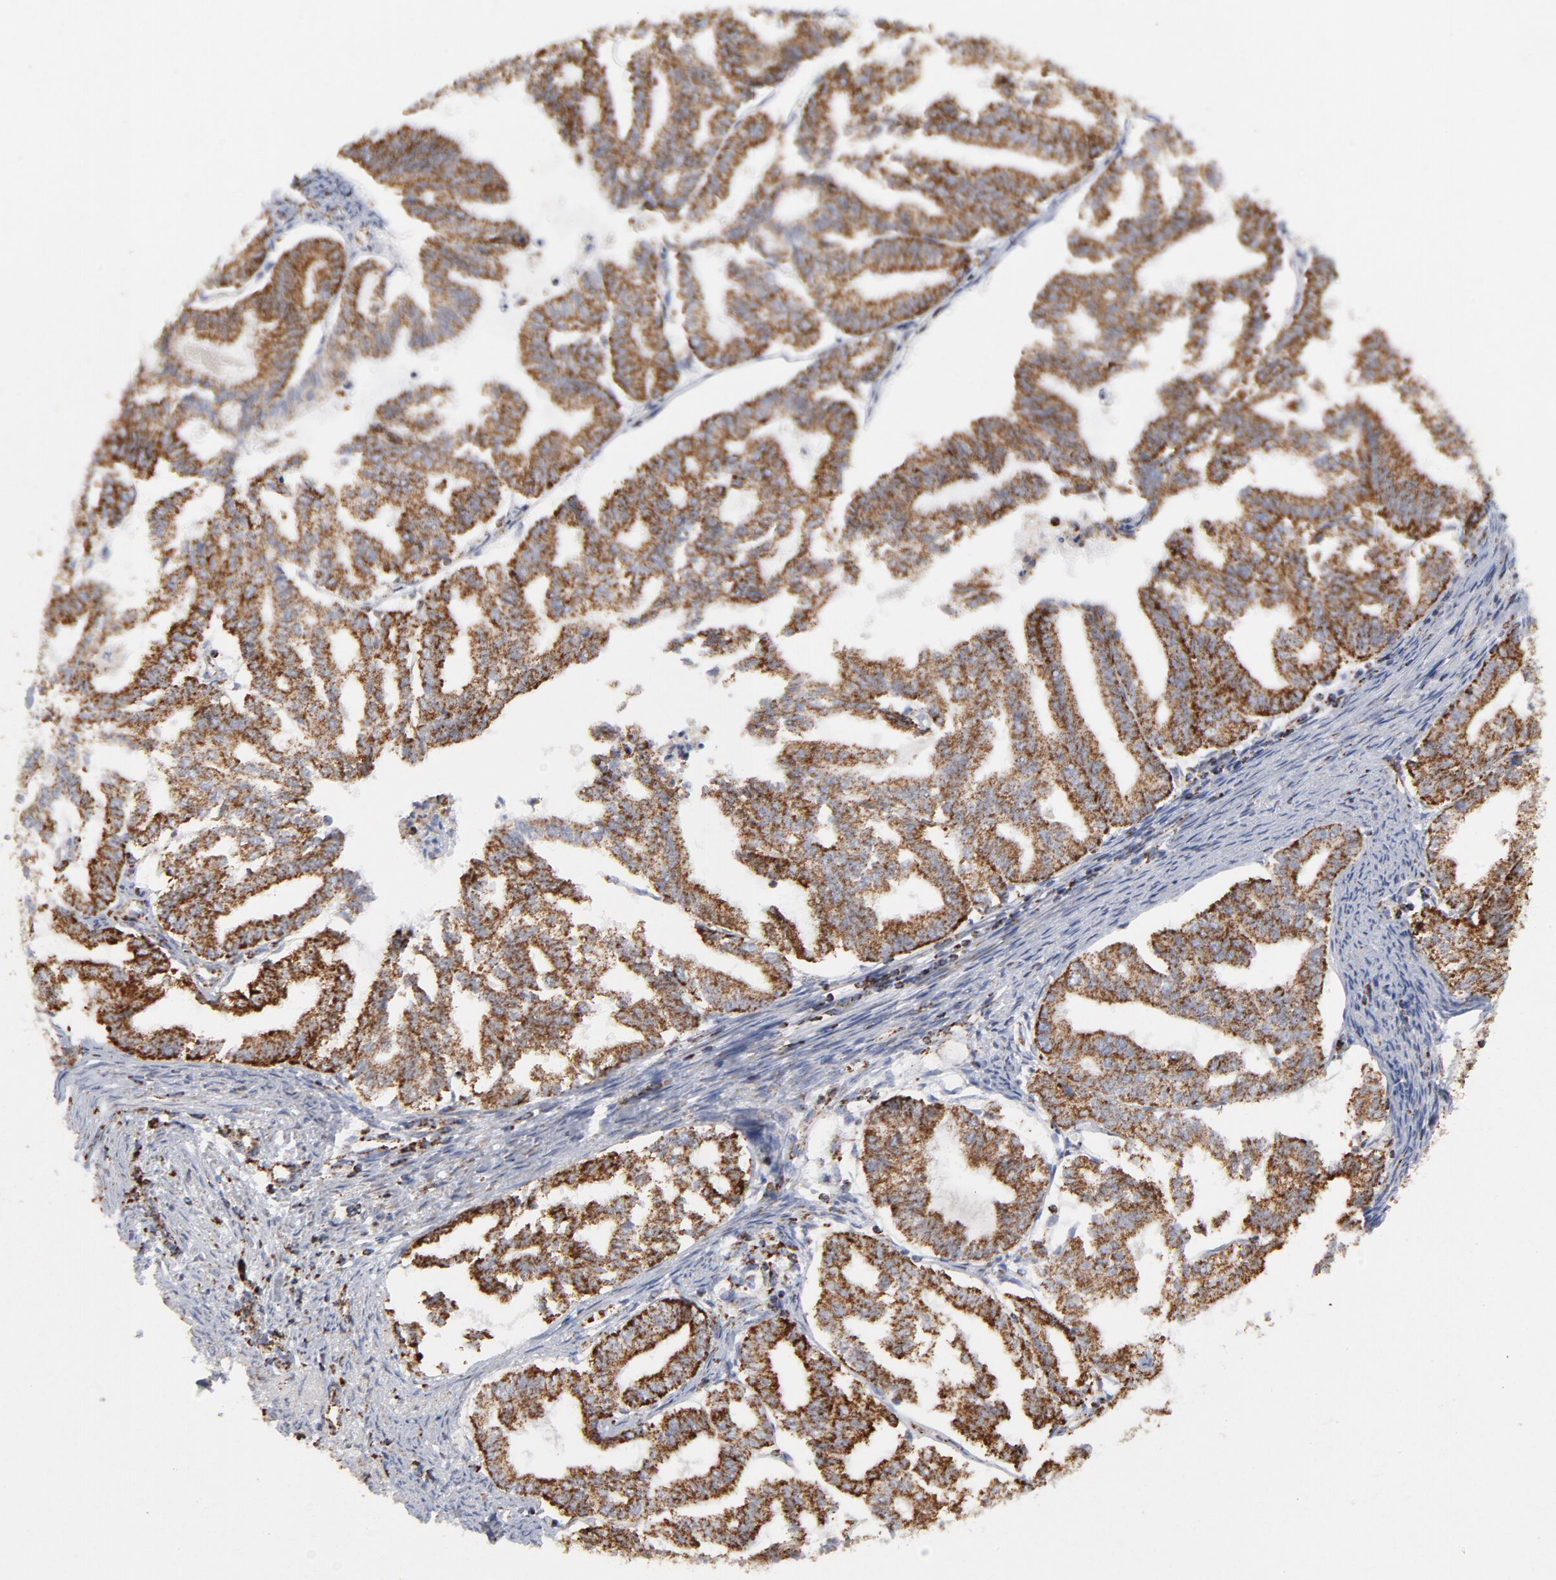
{"staining": {"intensity": "strong", "quantity": ">75%", "location": "cytoplasmic/membranous"}, "tissue": "endometrial cancer", "cell_type": "Tumor cells", "image_type": "cancer", "snomed": [{"axis": "morphology", "description": "Adenocarcinoma, NOS"}, {"axis": "topography", "description": "Endometrium"}], "caption": "Endometrial cancer (adenocarcinoma) tissue reveals strong cytoplasmic/membranous staining in about >75% of tumor cells, visualized by immunohistochemistry.", "gene": "ASB3", "patient": {"sex": "female", "age": 79}}